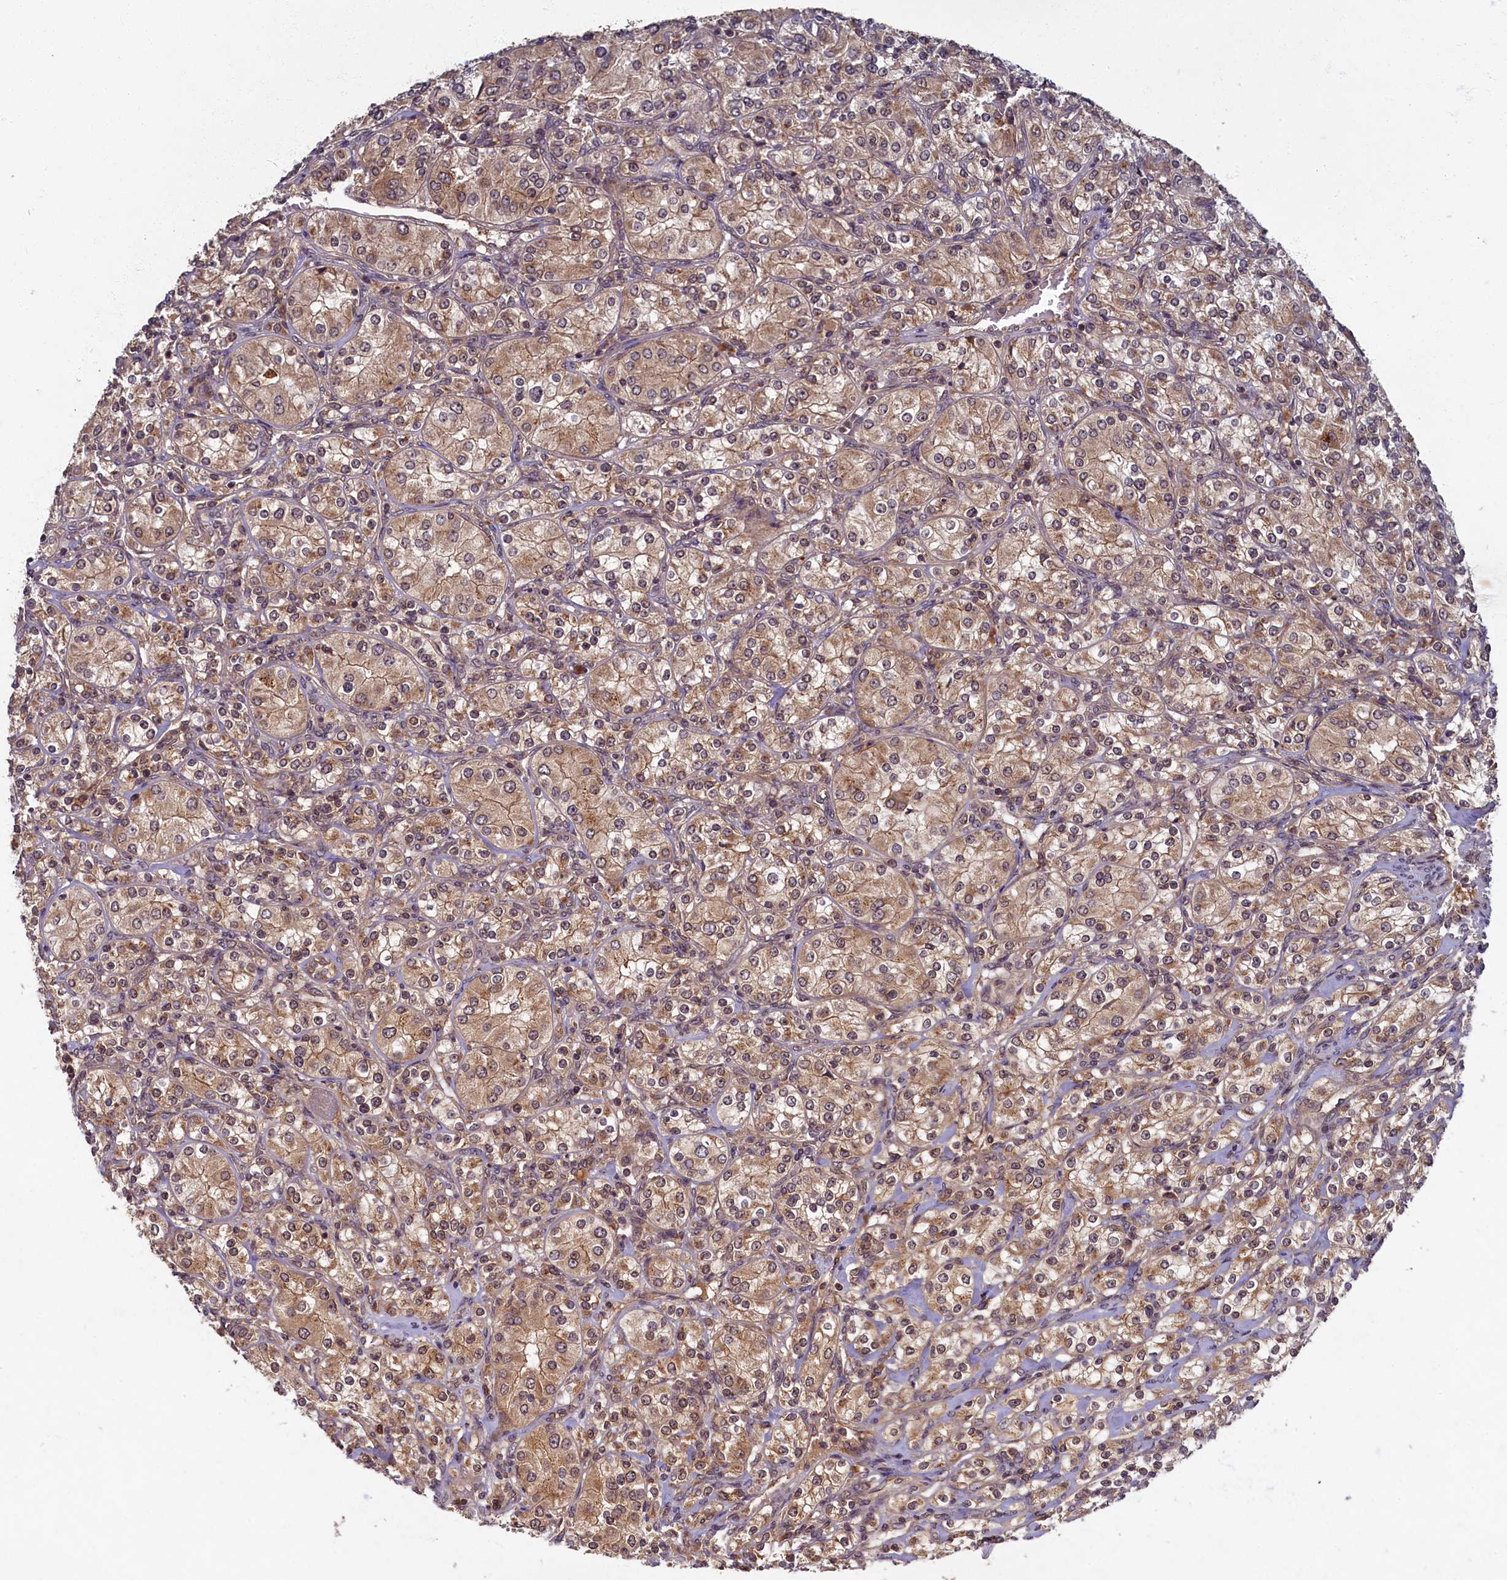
{"staining": {"intensity": "moderate", "quantity": ">75%", "location": "cytoplasmic/membranous"}, "tissue": "renal cancer", "cell_type": "Tumor cells", "image_type": "cancer", "snomed": [{"axis": "morphology", "description": "Adenocarcinoma, NOS"}, {"axis": "topography", "description": "Kidney"}], "caption": "High-power microscopy captured an IHC micrograph of adenocarcinoma (renal), revealing moderate cytoplasmic/membranous staining in about >75% of tumor cells.", "gene": "BICD1", "patient": {"sex": "male", "age": 77}}